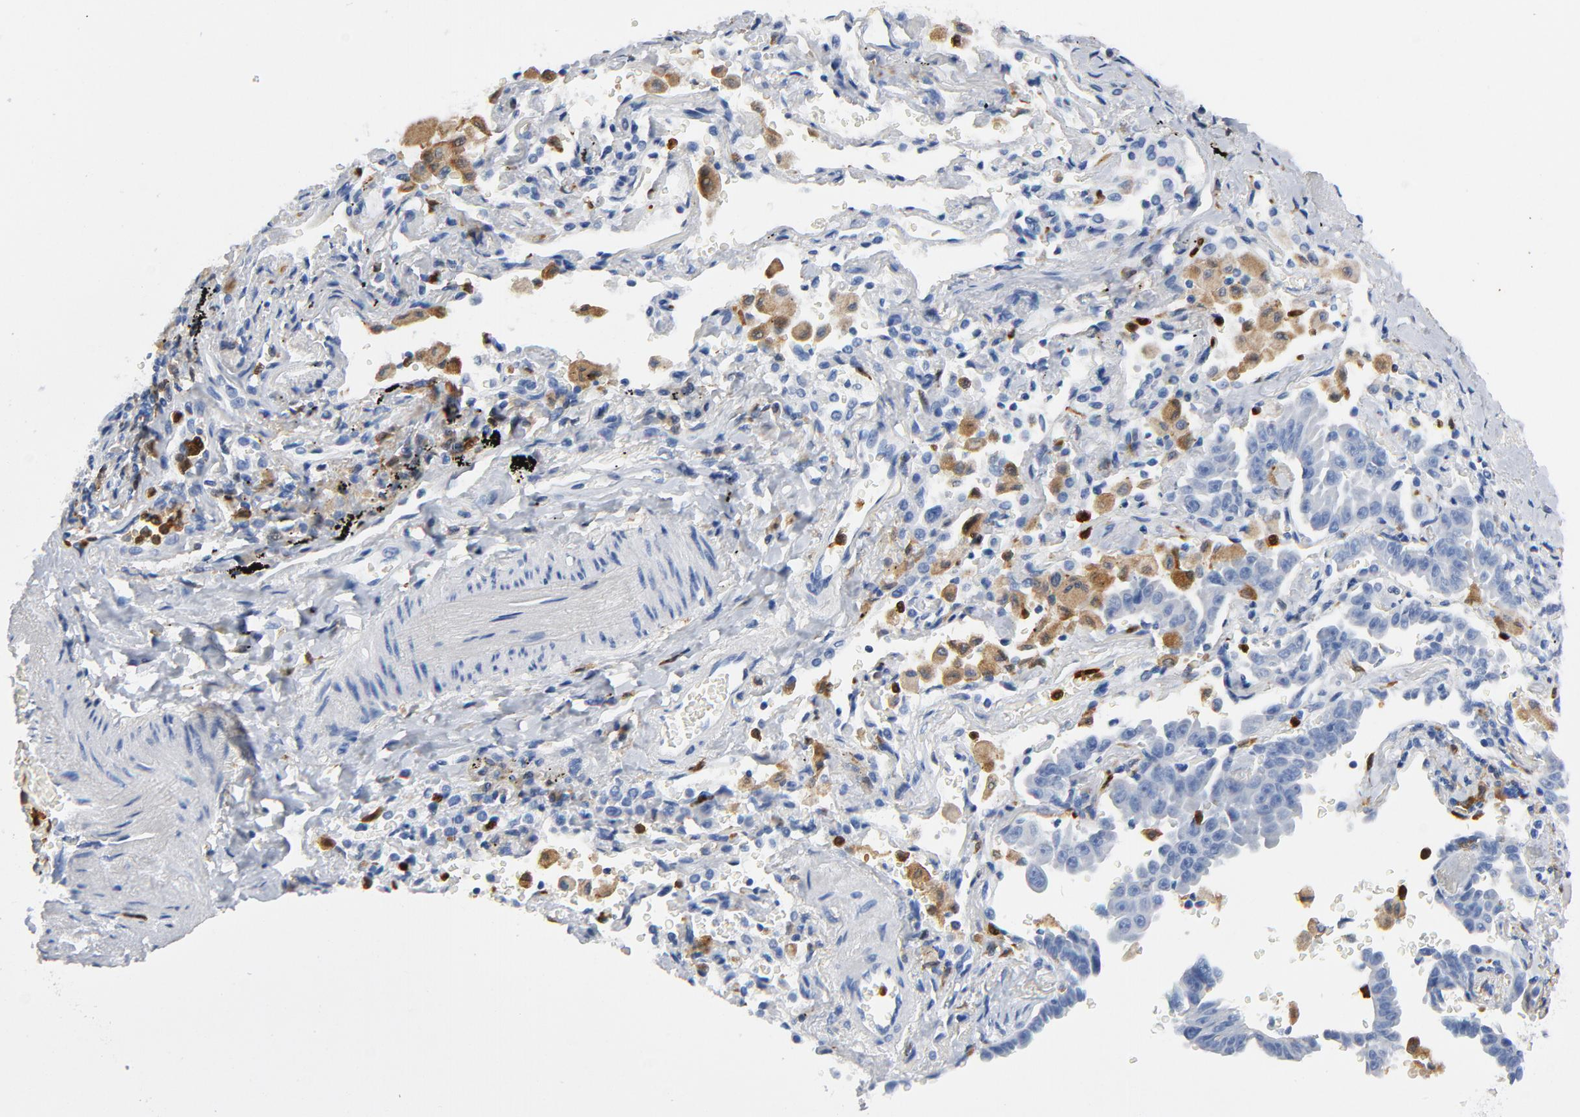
{"staining": {"intensity": "negative", "quantity": "none", "location": "none"}, "tissue": "lung cancer", "cell_type": "Tumor cells", "image_type": "cancer", "snomed": [{"axis": "morphology", "description": "Adenocarcinoma, NOS"}, {"axis": "topography", "description": "Lung"}], "caption": "This is a micrograph of immunohistochemistry staining of lung cancer (adenocarcinoma), which shows no staining in tumor cells. Nuclei are stained in blue.", "gene": "NCF1", "patient": {"sex": "female", "age": 64}}